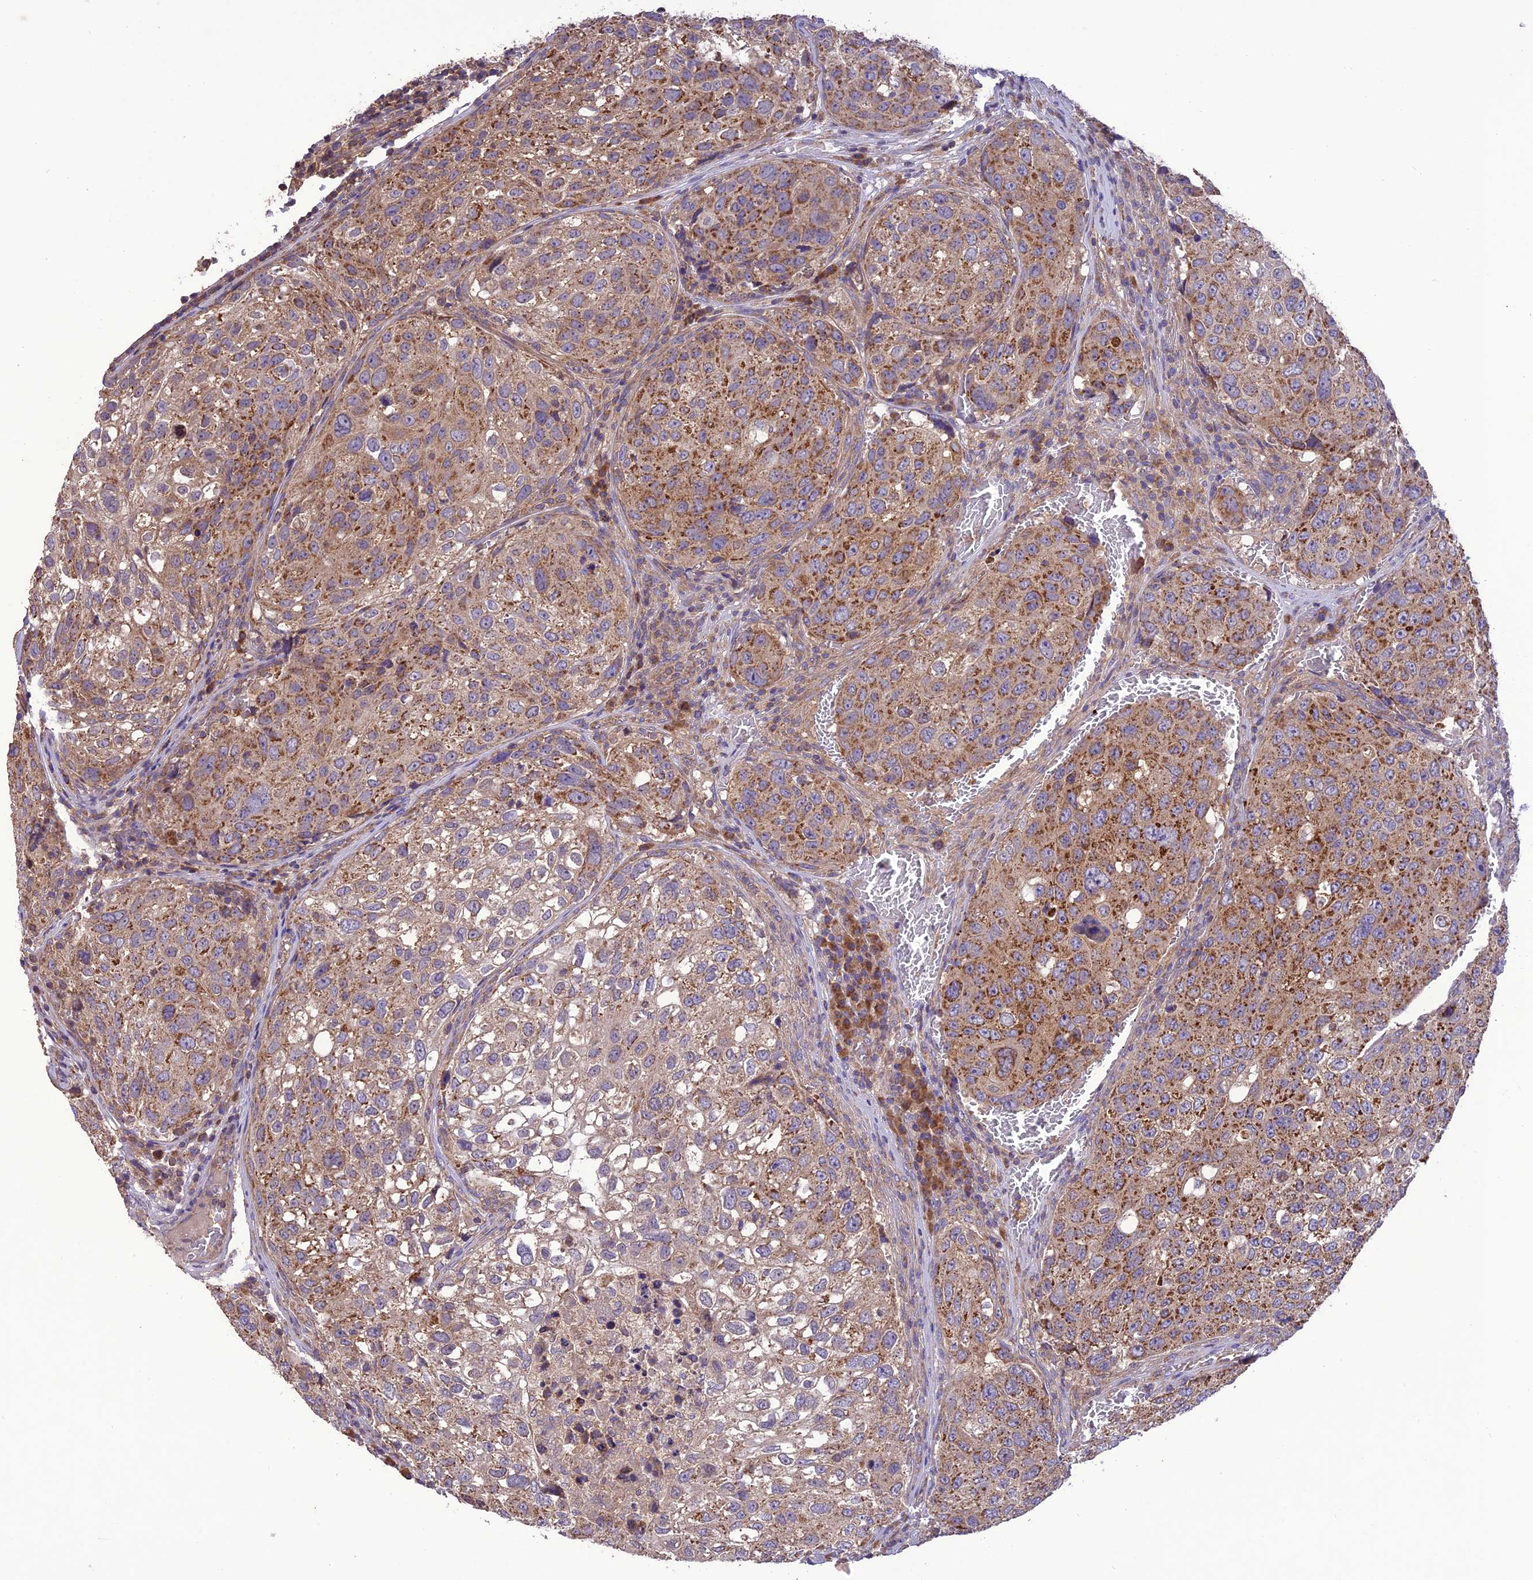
{"staining": {"intensity": "moderate", "quantity": "25%-75%", "location": "cytoplasmic/membranous"}, "tissue": "urothelial cancer", "cell_type": "Tumor cells", "image_type": "cancer", "snomed": [{"axis": "morphology", "description": "Urothelial carcinoma, High grade"}, {"axis": "topography", "description": "Lymph node"}, {"axis": "topography", "description": "Urinary bladder"}], "caption": "Approximately 25%-75% of tumor cells in urothelial carcinoma (high-grade) demonstrate moderate cytoplasmic/membranous protein staining as visualized by brown immunohistochemical staining.", "gene": "NDUFAF1", "patient": {"sex": "male", "age": 51}}